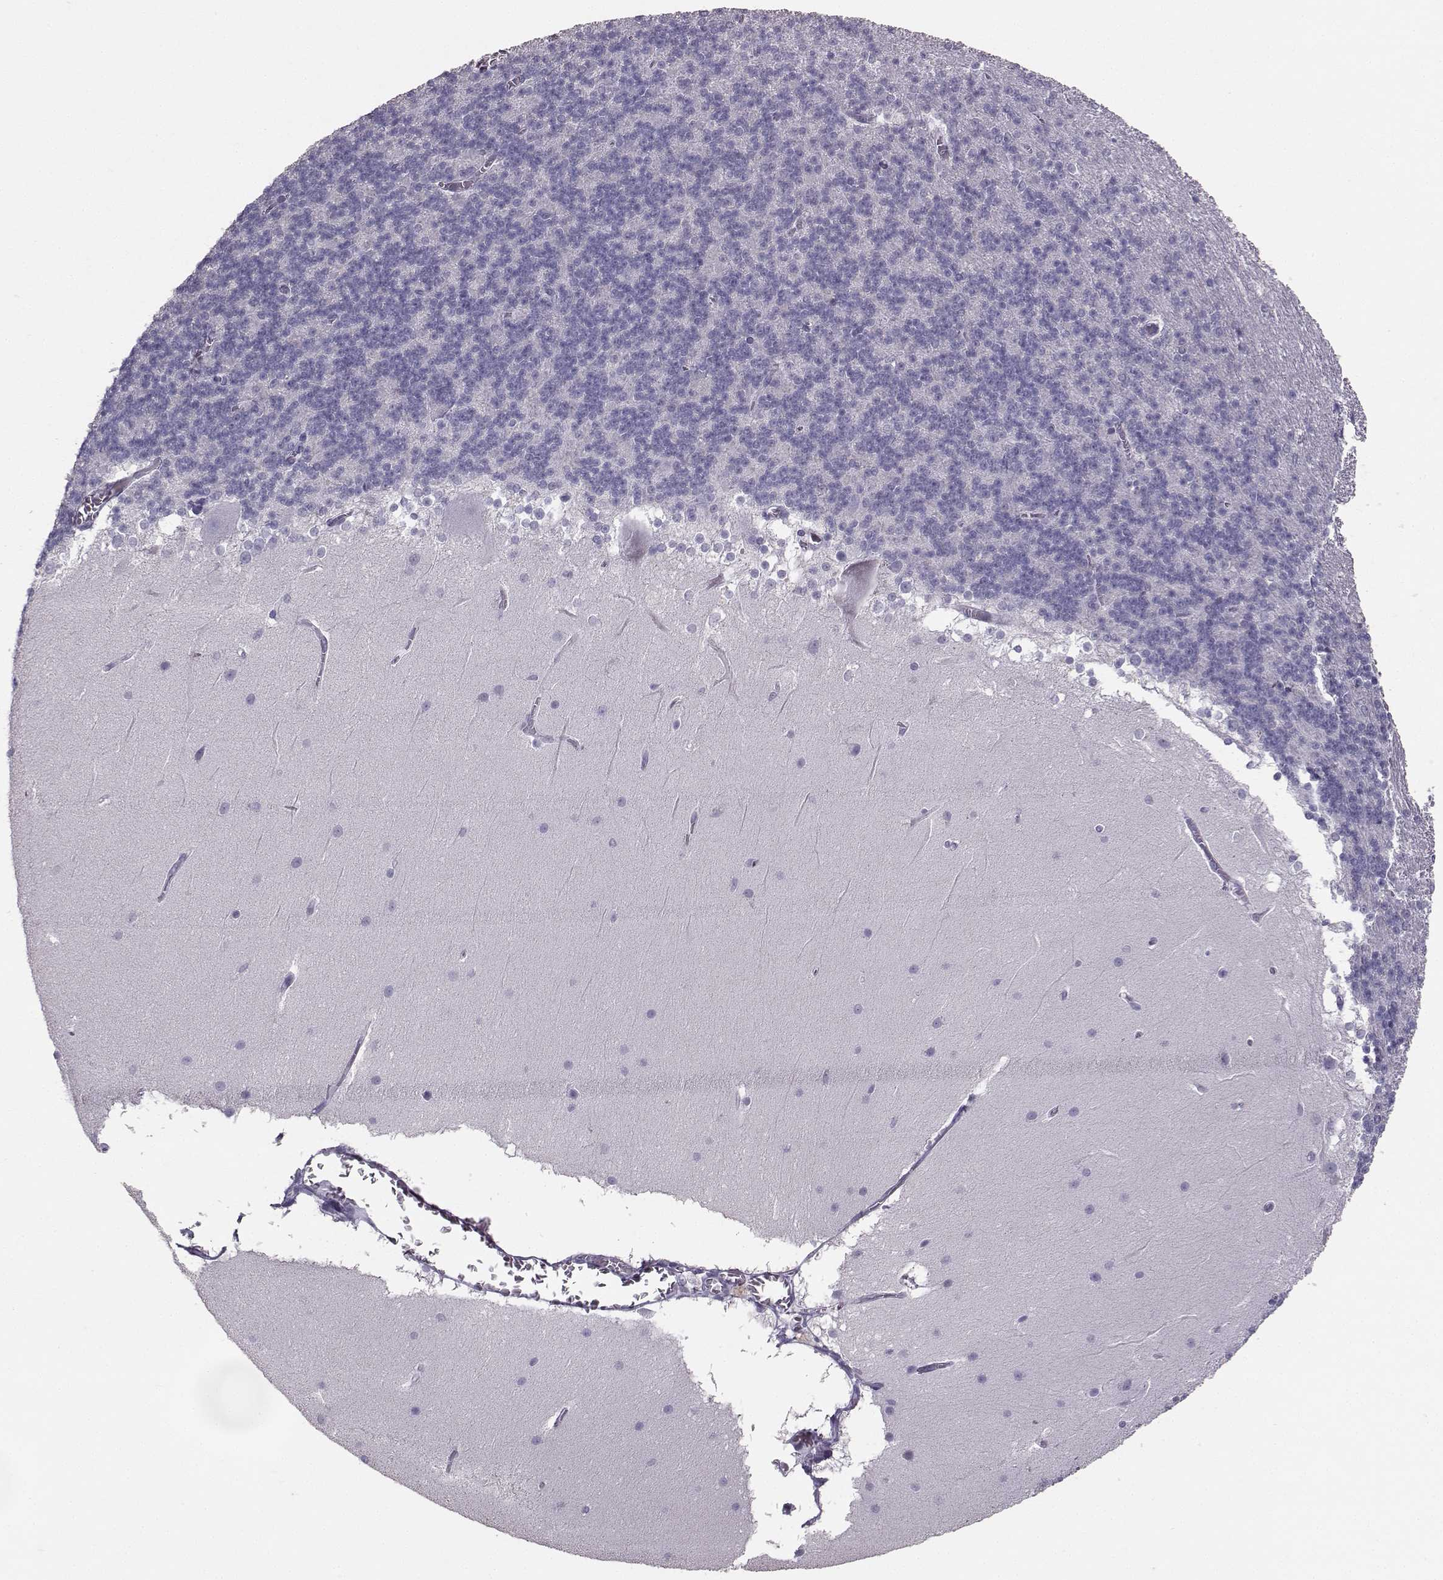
{"staining": {"intensity": "negative", "quantity": "none", "location": "none"}, "tissue": "cerebellum", "cell_type": "Cells in granular layer", "image_type": "normal", "snomed": [{"axis": "morphology", "description": "Normal tissue, NOS"}, {"axis": "topography", "description": "Cerebellum"}], "caption": "A micrograph of cerebellum stained for a protein shows no brown staining in cells in granular layer. (DAB immunohistochemistry visualized using brightfield microscopy, high magnification).", "gene": "PKP2", "patient": {"sex": "female", "age": 19}}